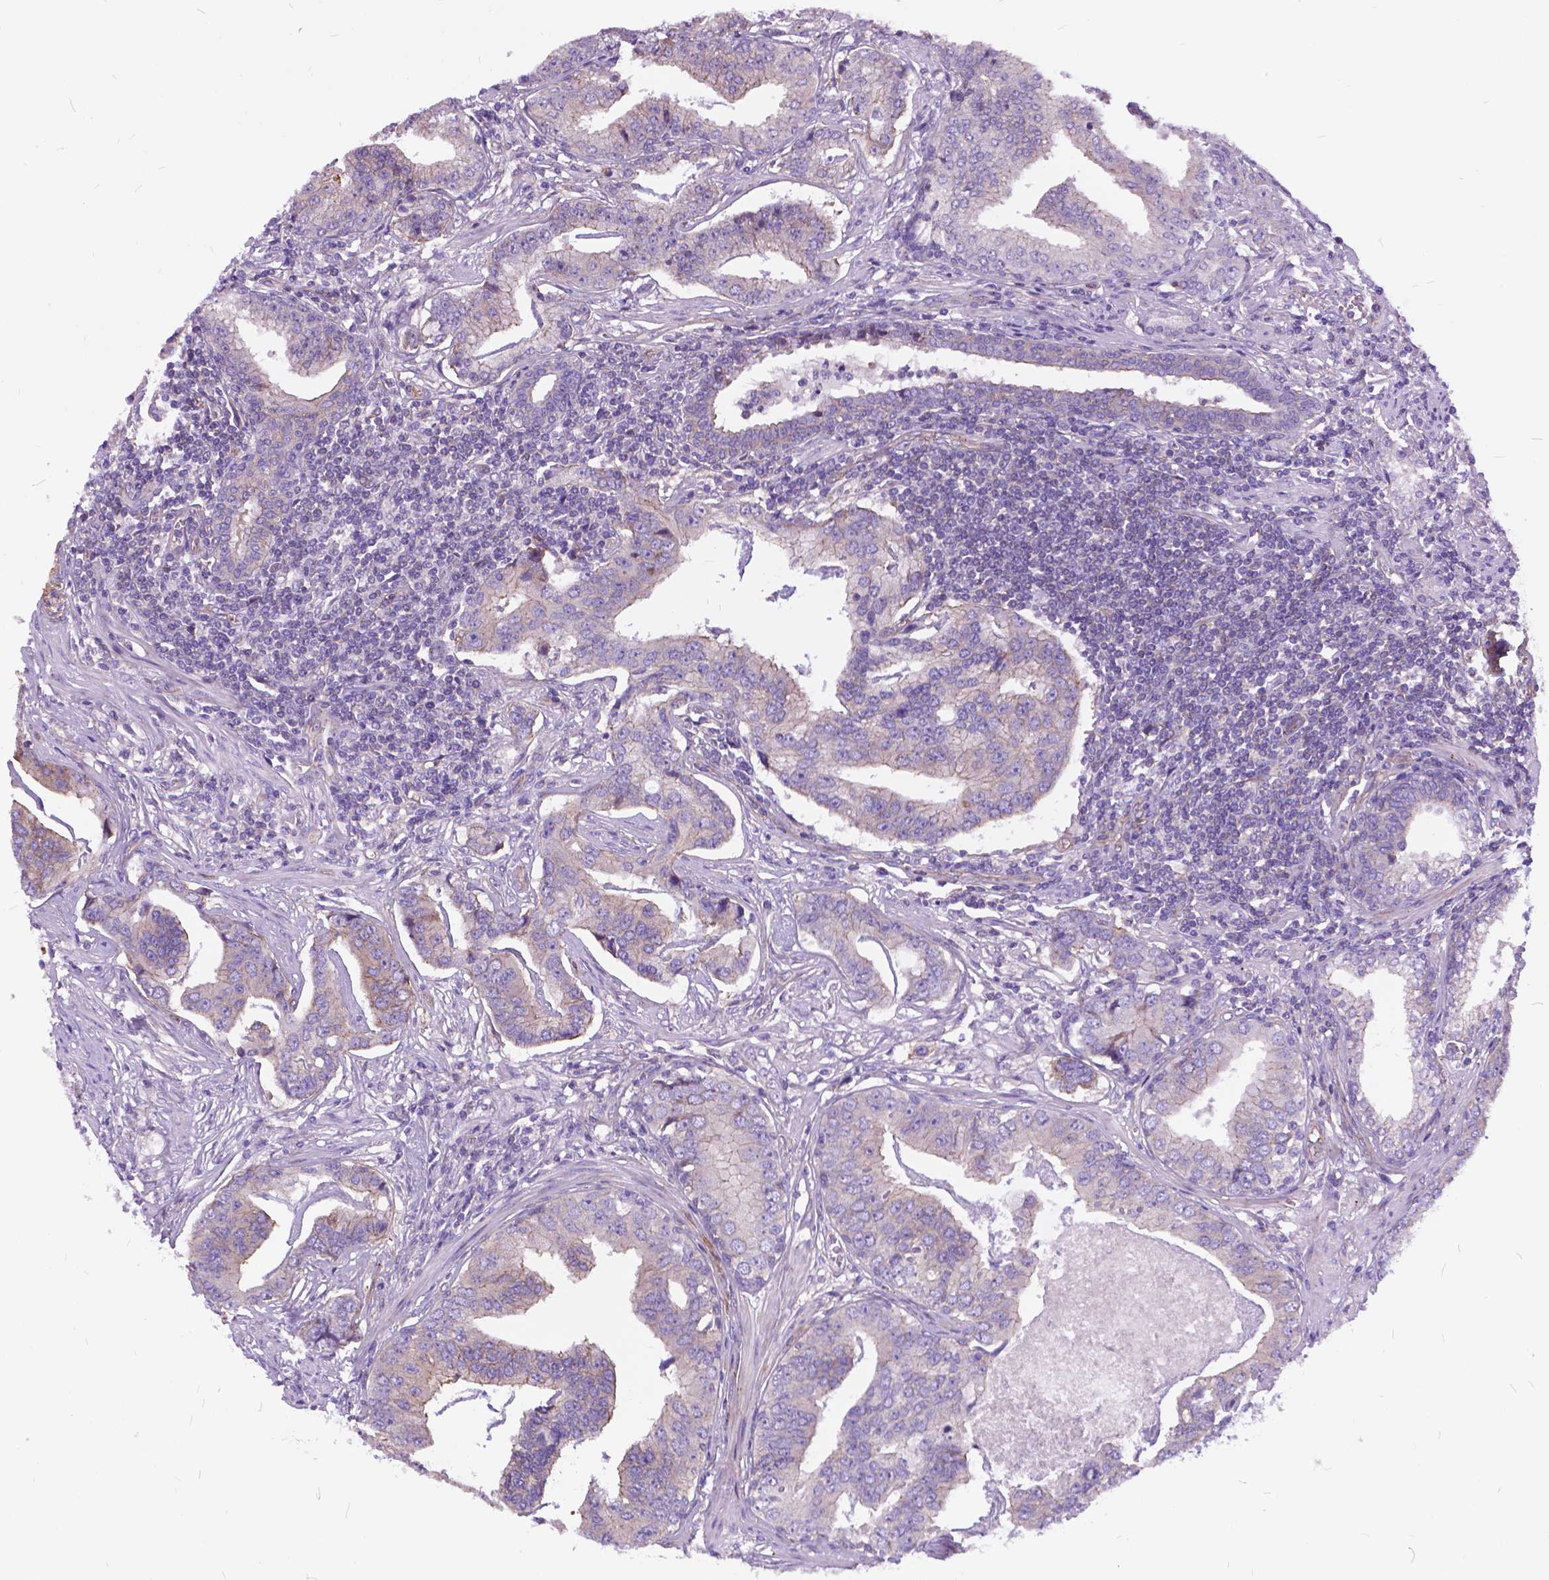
{"staining": {"intensity": "negative", "quantity": "none", "location": "none"}, "tissue": "prostate cancer", "cell_type": "Tumor cells", "image_type": "cancer", "snomed": [{"axis": "morphology", "description": "Adenocarcinoma, NOS"}, {"axis": "topography", "description": "Prostate"}], "caption": "This is an IHC photomicrograph of prostate cancer (adenocarcinoma). There is no staining in tumor cells.", "gene": "FLT4", "patient": {"sex": "male", "age": 64}}